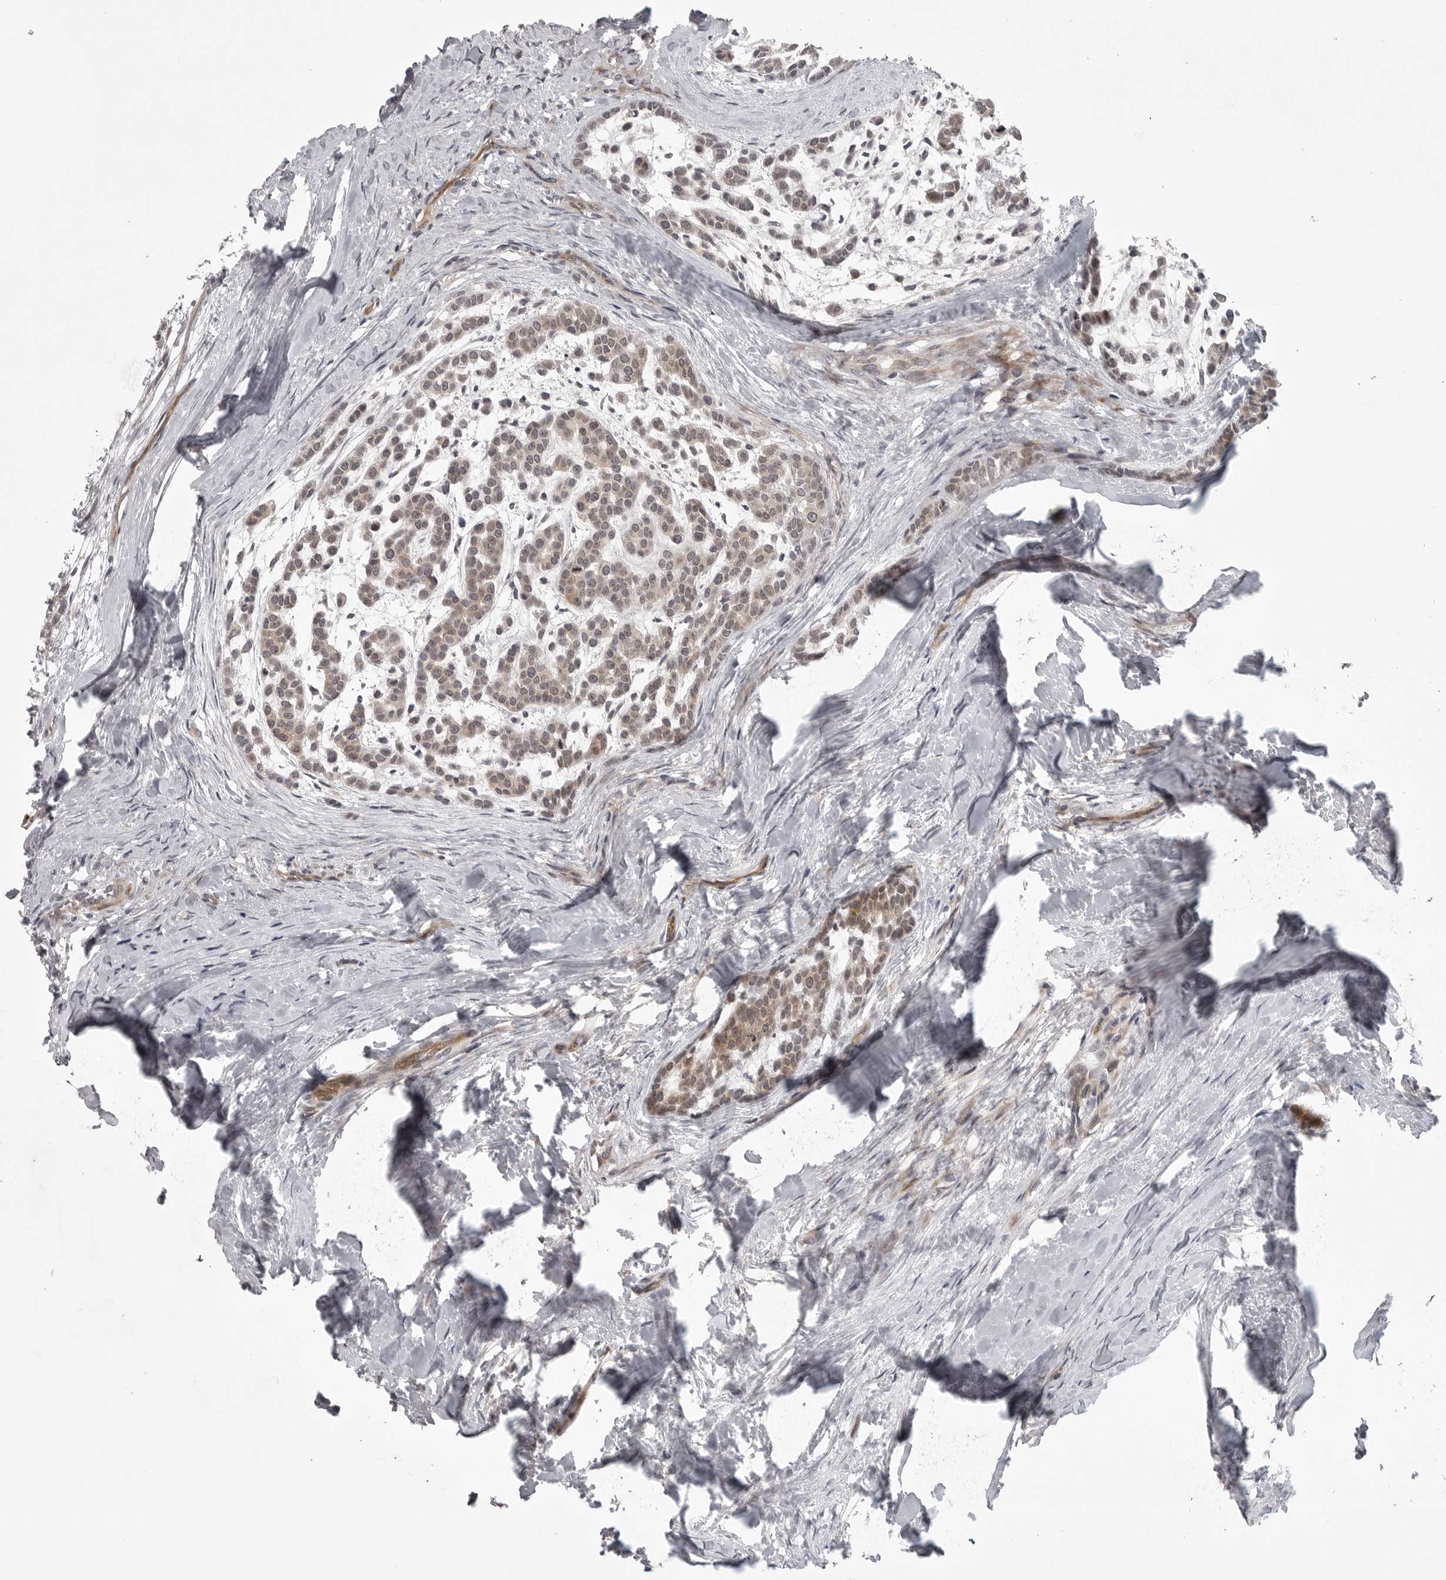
{"staining": {"intensity": "moderate", "quantity": ">75%", "location": "cytoplasmic/membranous,nuclear"}, "tissue": "head and neck cancer", "cell_type": "Tumor cells", "image_type": "cancer", "snomed": [{"axis": "morphology", "description": "Adenocarcinoma, NOS"}, {"axis": "morphology", "description": "Adenoma, NOS"}, {"axis": "topography", "description": "Head-Neck"}], "caption": "Head and neck adenoma was stained to show a protein in brown. There is medium levels of moderate cytoplasmic/membranous and nuclear staining in approximately >75% of tumor cells. (DAB IHC, brown staining for protein, blue staining for nuclei).", "gene": "CD300LD", "patient": {"sex": "female", "age": 55}}